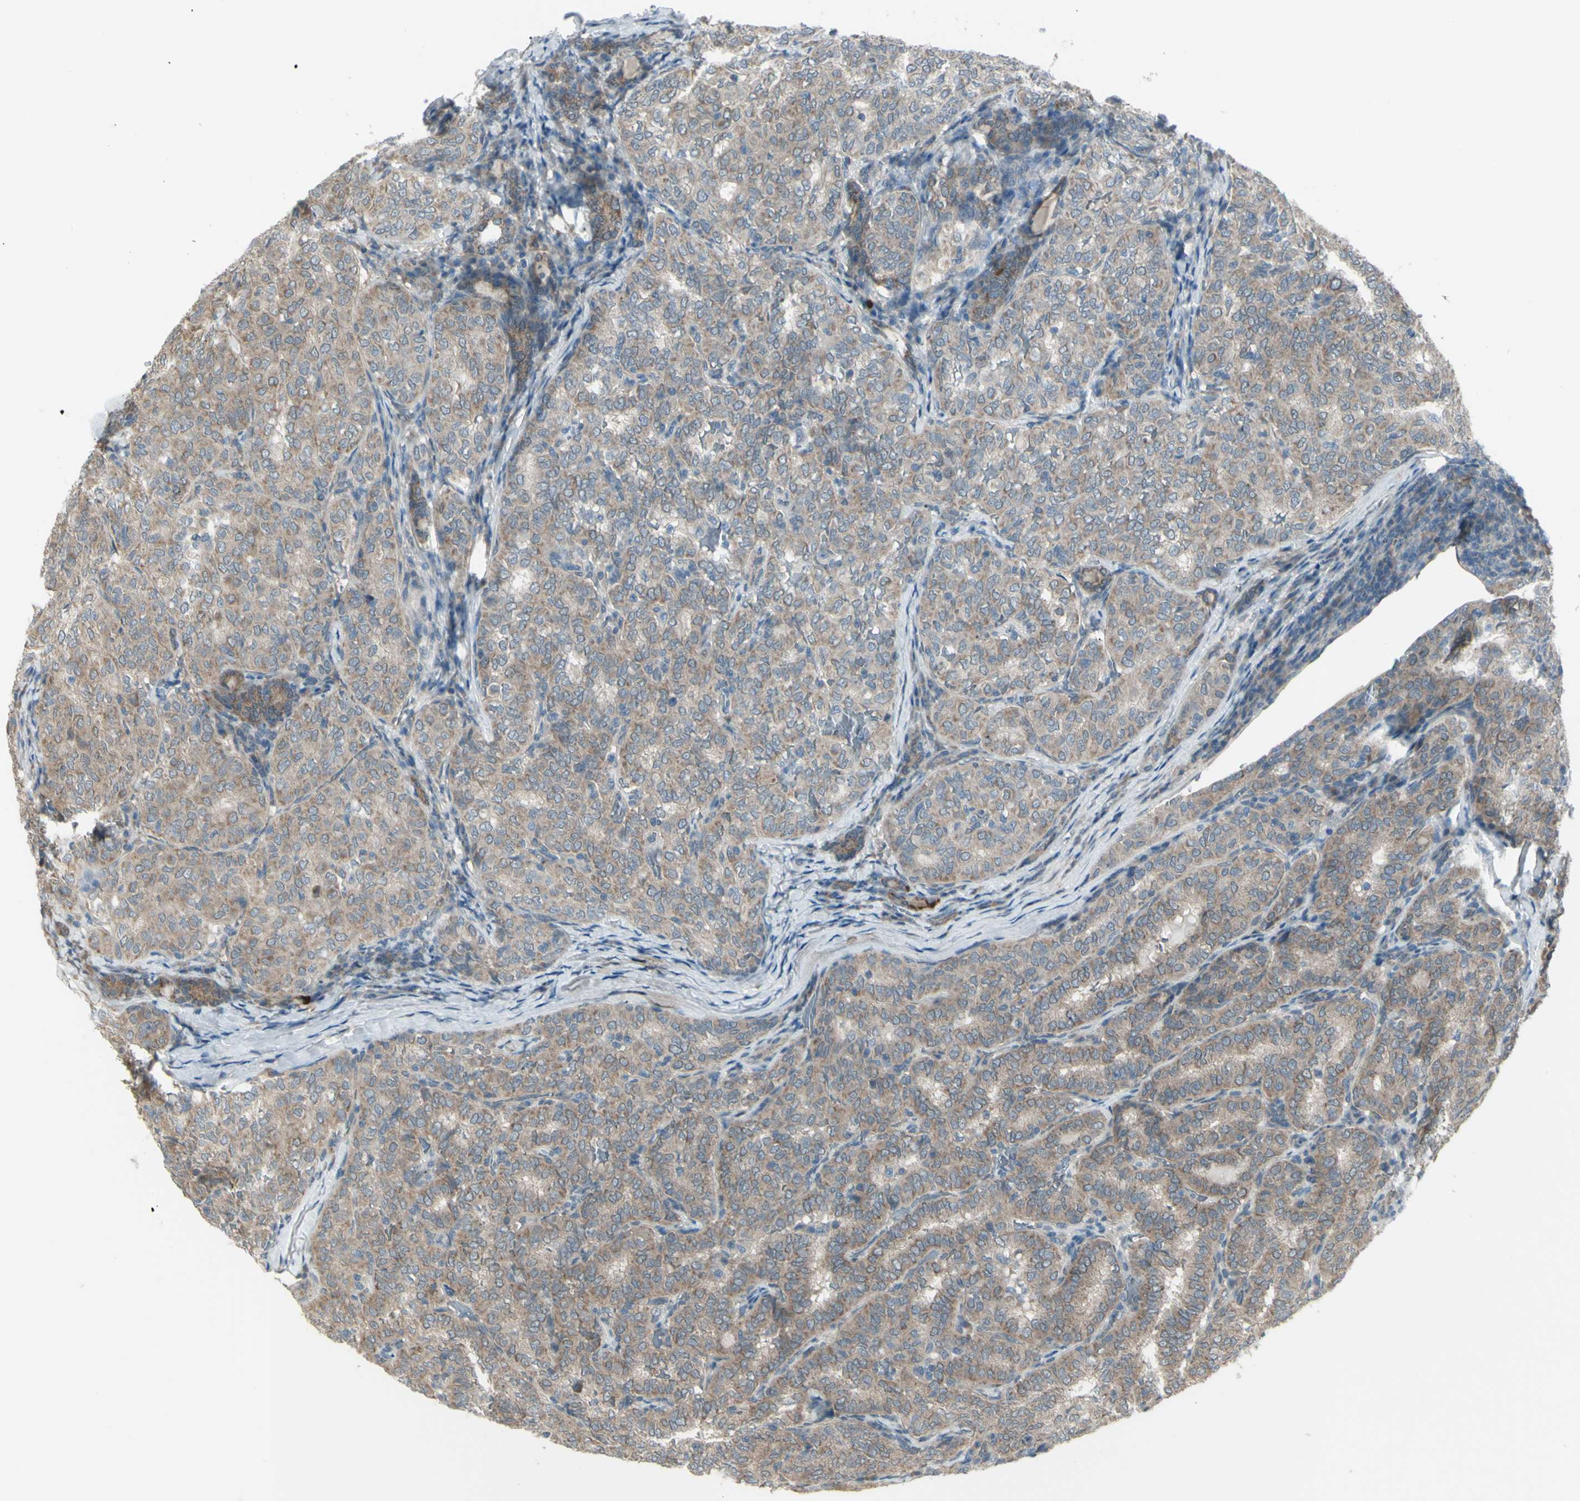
{"staining": {"intensity": "weak", "quantity": ">75%", "location": "cytoplasmic/membranous"}, "tissue": "thyroid cancer", "cell_type": "Tumor cells", "image_type": "cancer", "snomed": [{"axis": "morphology", "description": "Normal tissue, NOS"}, {"axis": "morphology", "description": "Papillary adenocarcinoma, NOS"}, {"axis": "topography", "description": "Thyroid gland"}], "caption": "Thyroid papillary adenocarcinoma tissue demonstrates weak cytoplasmic/membranous expression in approximately >75% of tumor cells, visualized by immunohistochemistry.", "gene": "NAXD", "patient": {"sex": "female", "age": 30}}